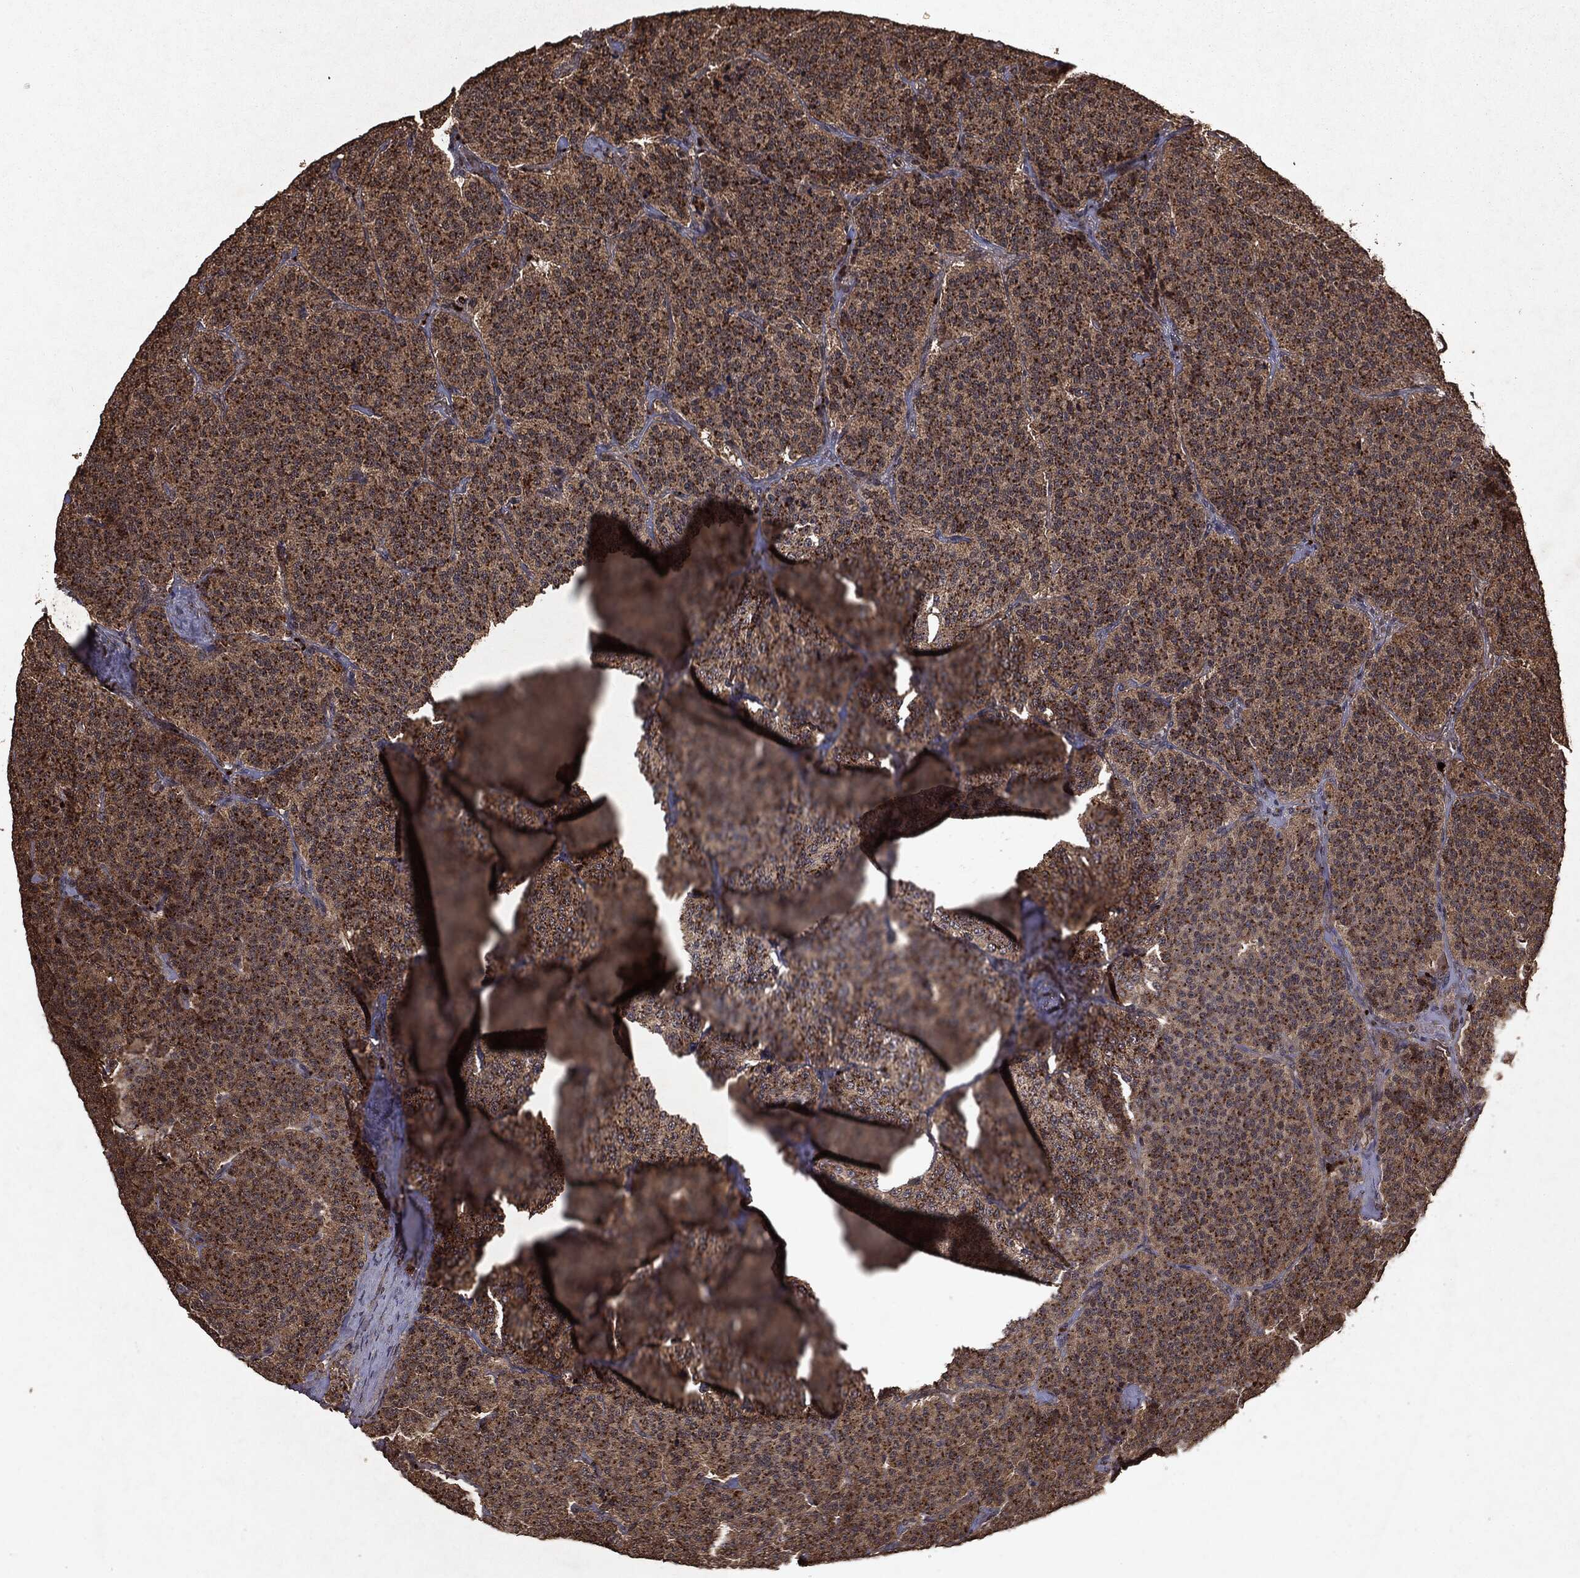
{"staining": {"intensity": "moderate", "quantity": ">75%", "location": "cytoplasmic/membranous"}, "tissue": "carcinoid", "cell_type": "Tumor cells", "image_type": "cancer", "snomed": [{"axis": "morphology", "description": "Carcinoid, malignant, NOS"}, {"axis": "topography", "description": "Small intestine"}], "caption": "Protein staining displays moderate cytoplasmic/membranous positivity in approximately >75% of tumor cells in malignant carcinoid.", "gene": "MTOR", "patient": {"sex": "female", "age": 58}}